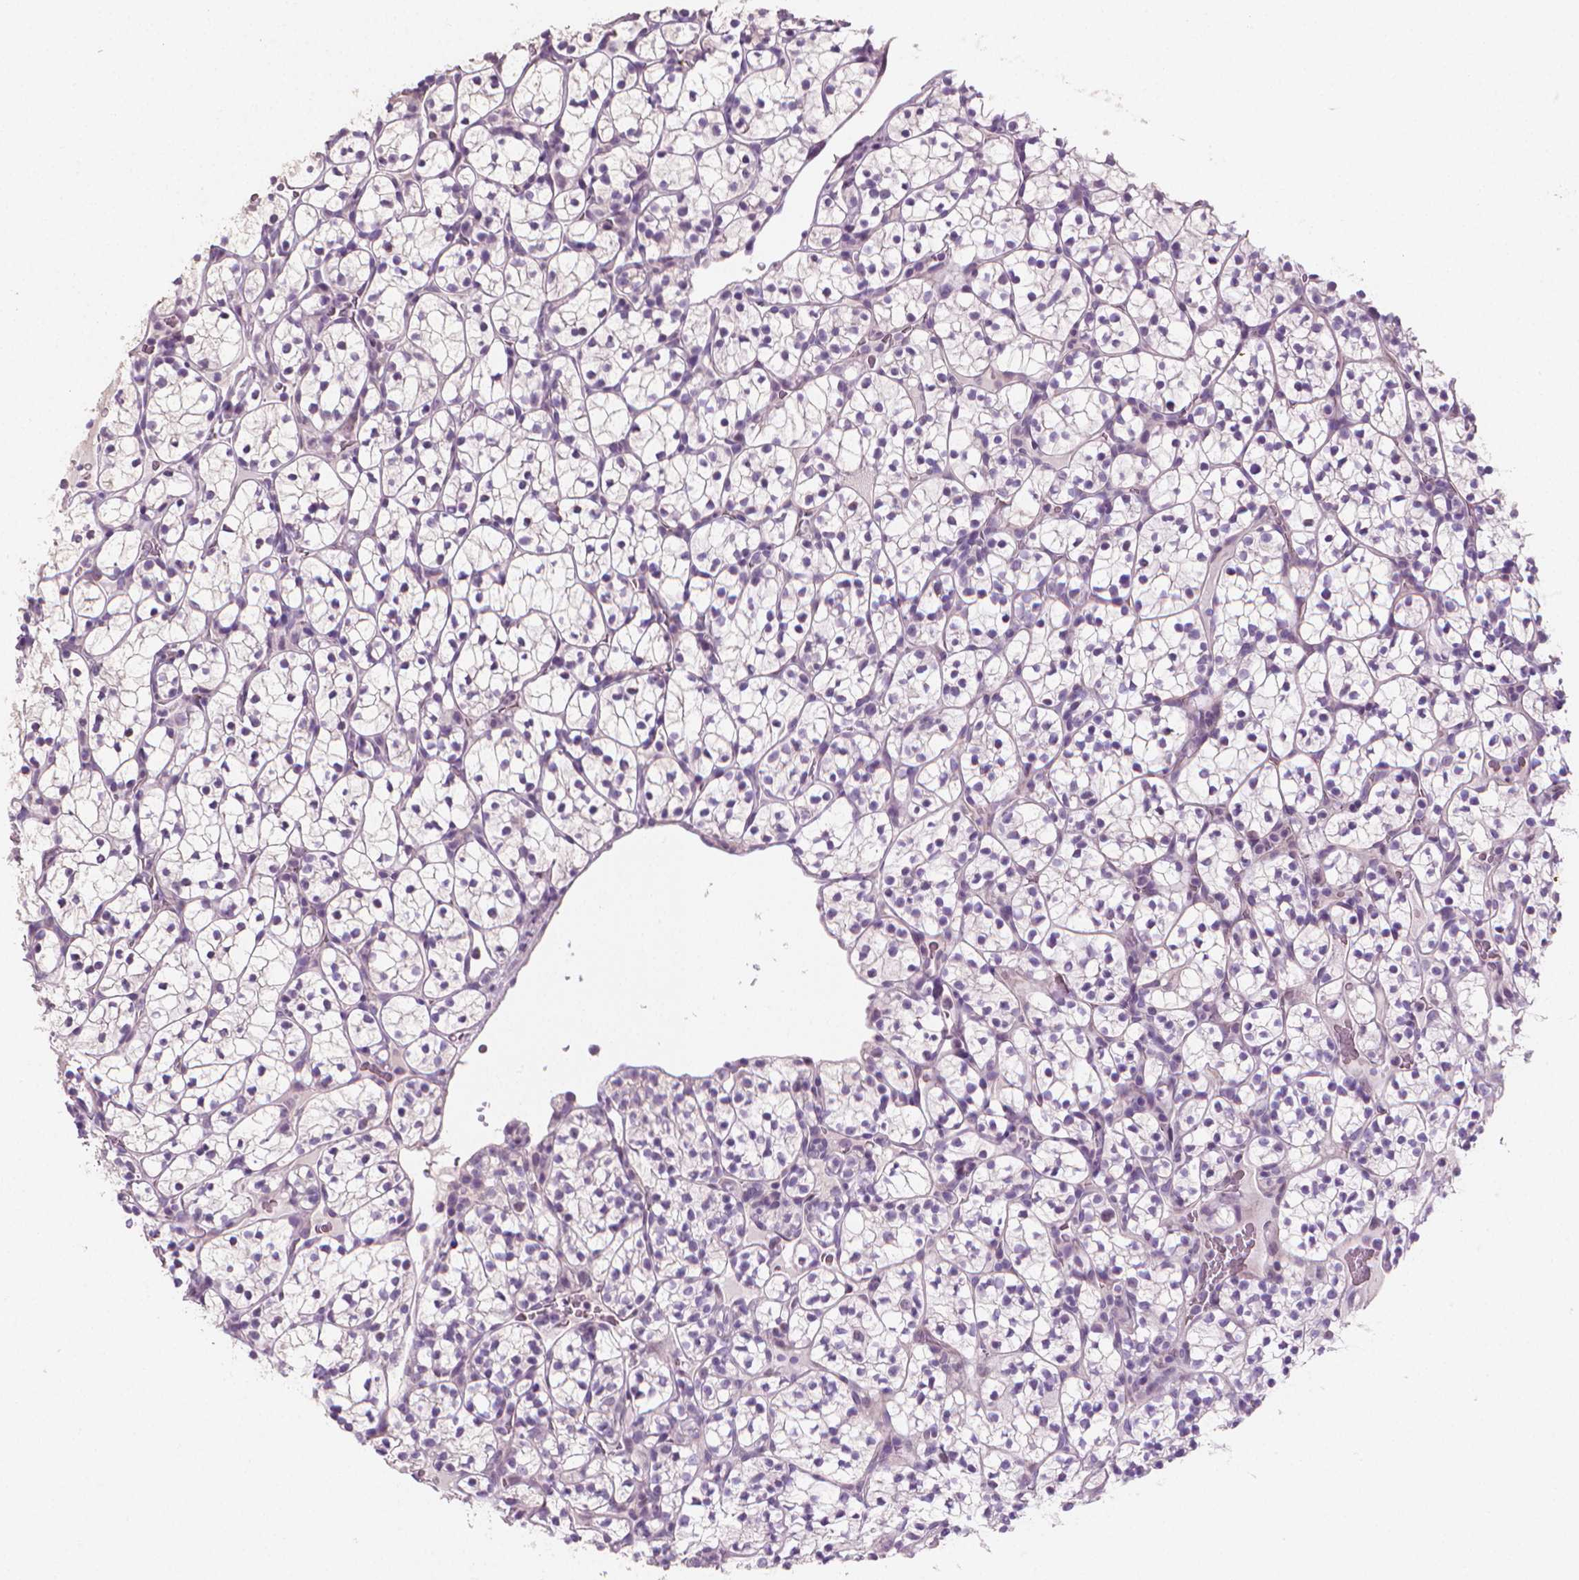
{"staining": {"intensity": "negative", "quantity": "none", "location": "none"}, "tissue": "renal cancer", "cell_type": "Tumor cells", "image_type": "cancer", "snomed": [{"axis": "morphology", "description": "Adenocarcinoma, NOS"}, {"axis": "topography", "description": "Kidney"}], "caption": "An image of renal cancer (adenocarcinoma) stained for a protein shows no brown staining in tumor cells.", "gene": "CLXN", "patient": {"sex": "female", "age": 89}}